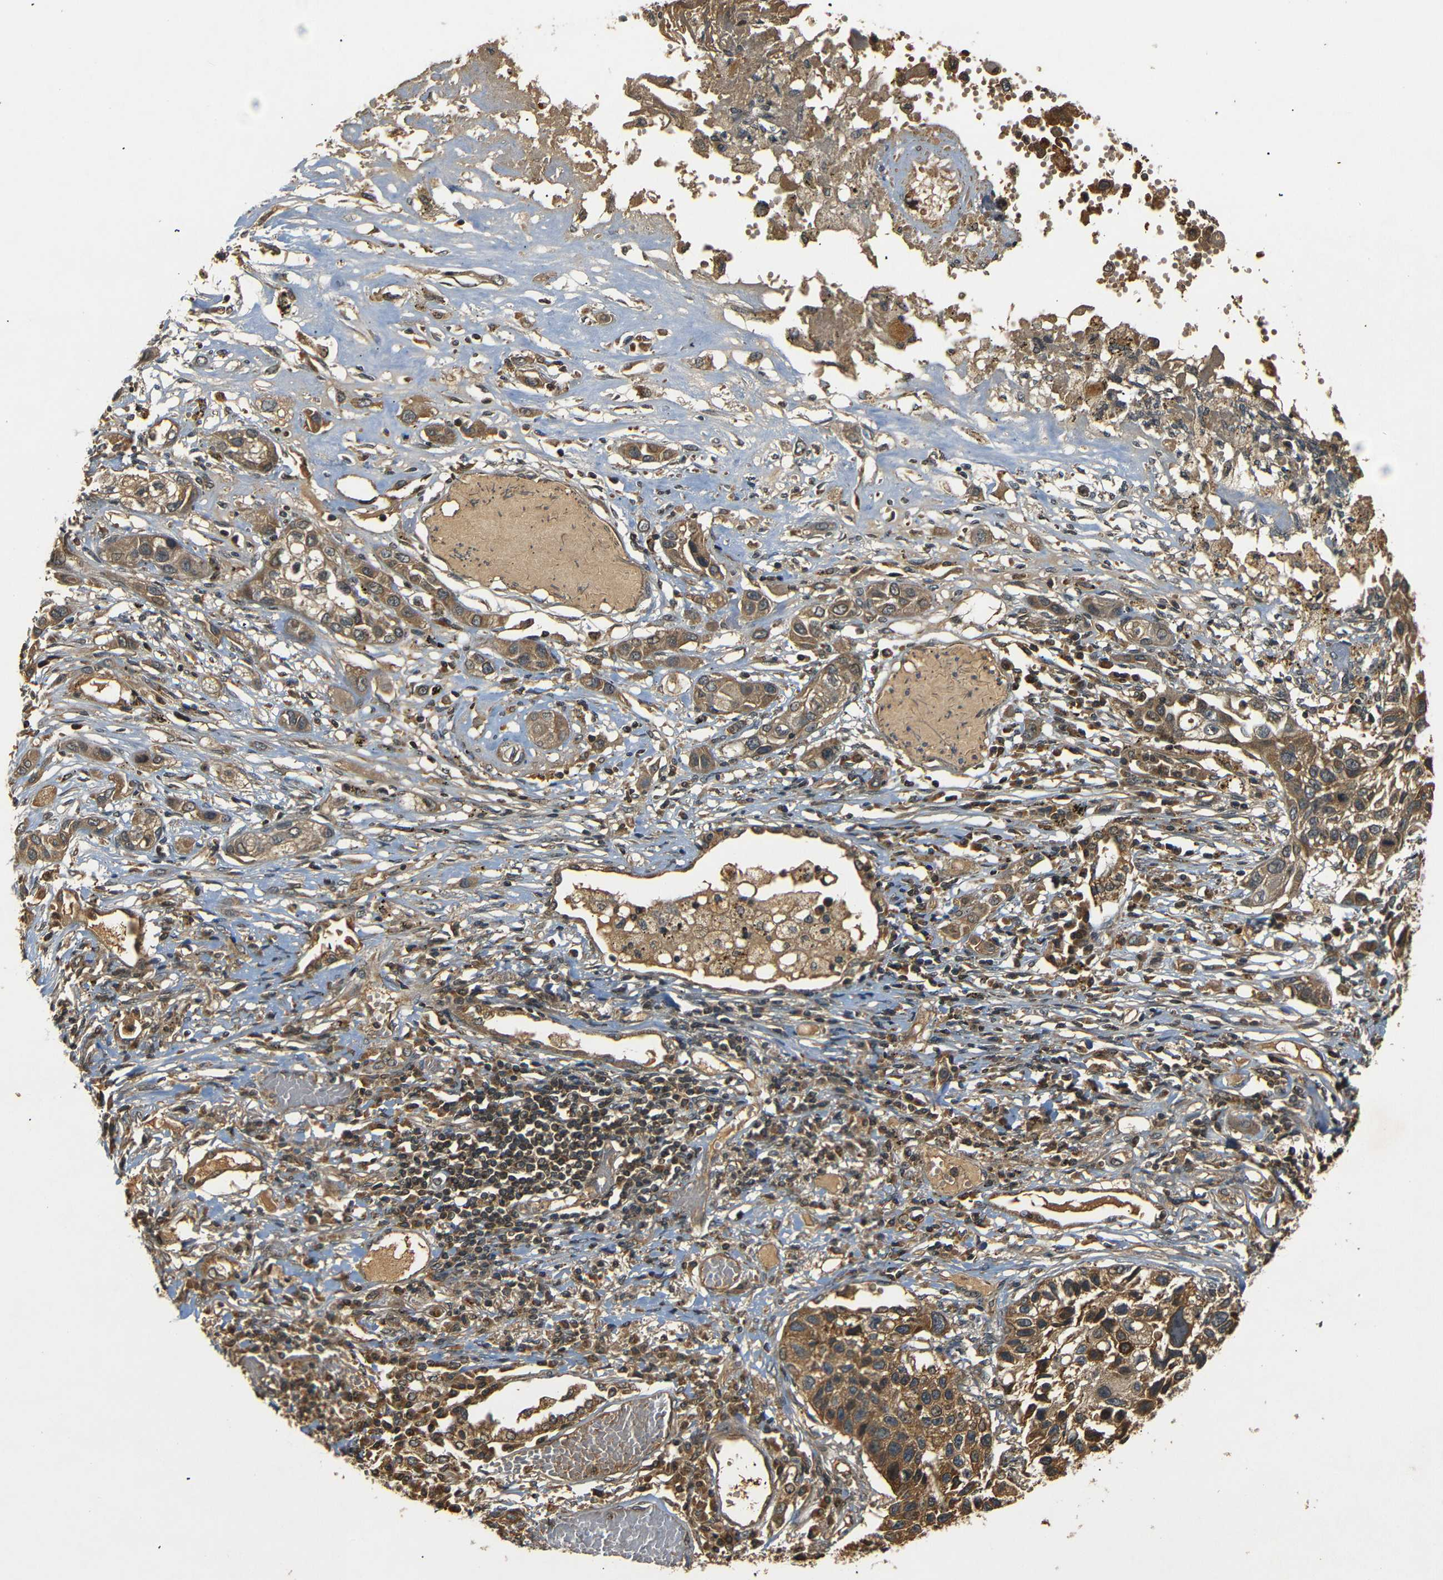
{"staining": {"intensity": "moderate", "quantity": ">75%", "location": "cytoplasmic/membranous"}, "tissue": "lung cancer", "cell_type": "Tumor cells", "image_type": "cancer", "snomed": [{"axis": "morphology", "description": "Squamous cell carcinoma, NOS"}, {"axis": "topography", "description": "Lung"}], "caption": "Human lung squamous cell carcinoma stained with a protein marker shows moderate staining in tumor cells.", "gene": "TANK", "patient": {"sex": "male", "age": 71}}